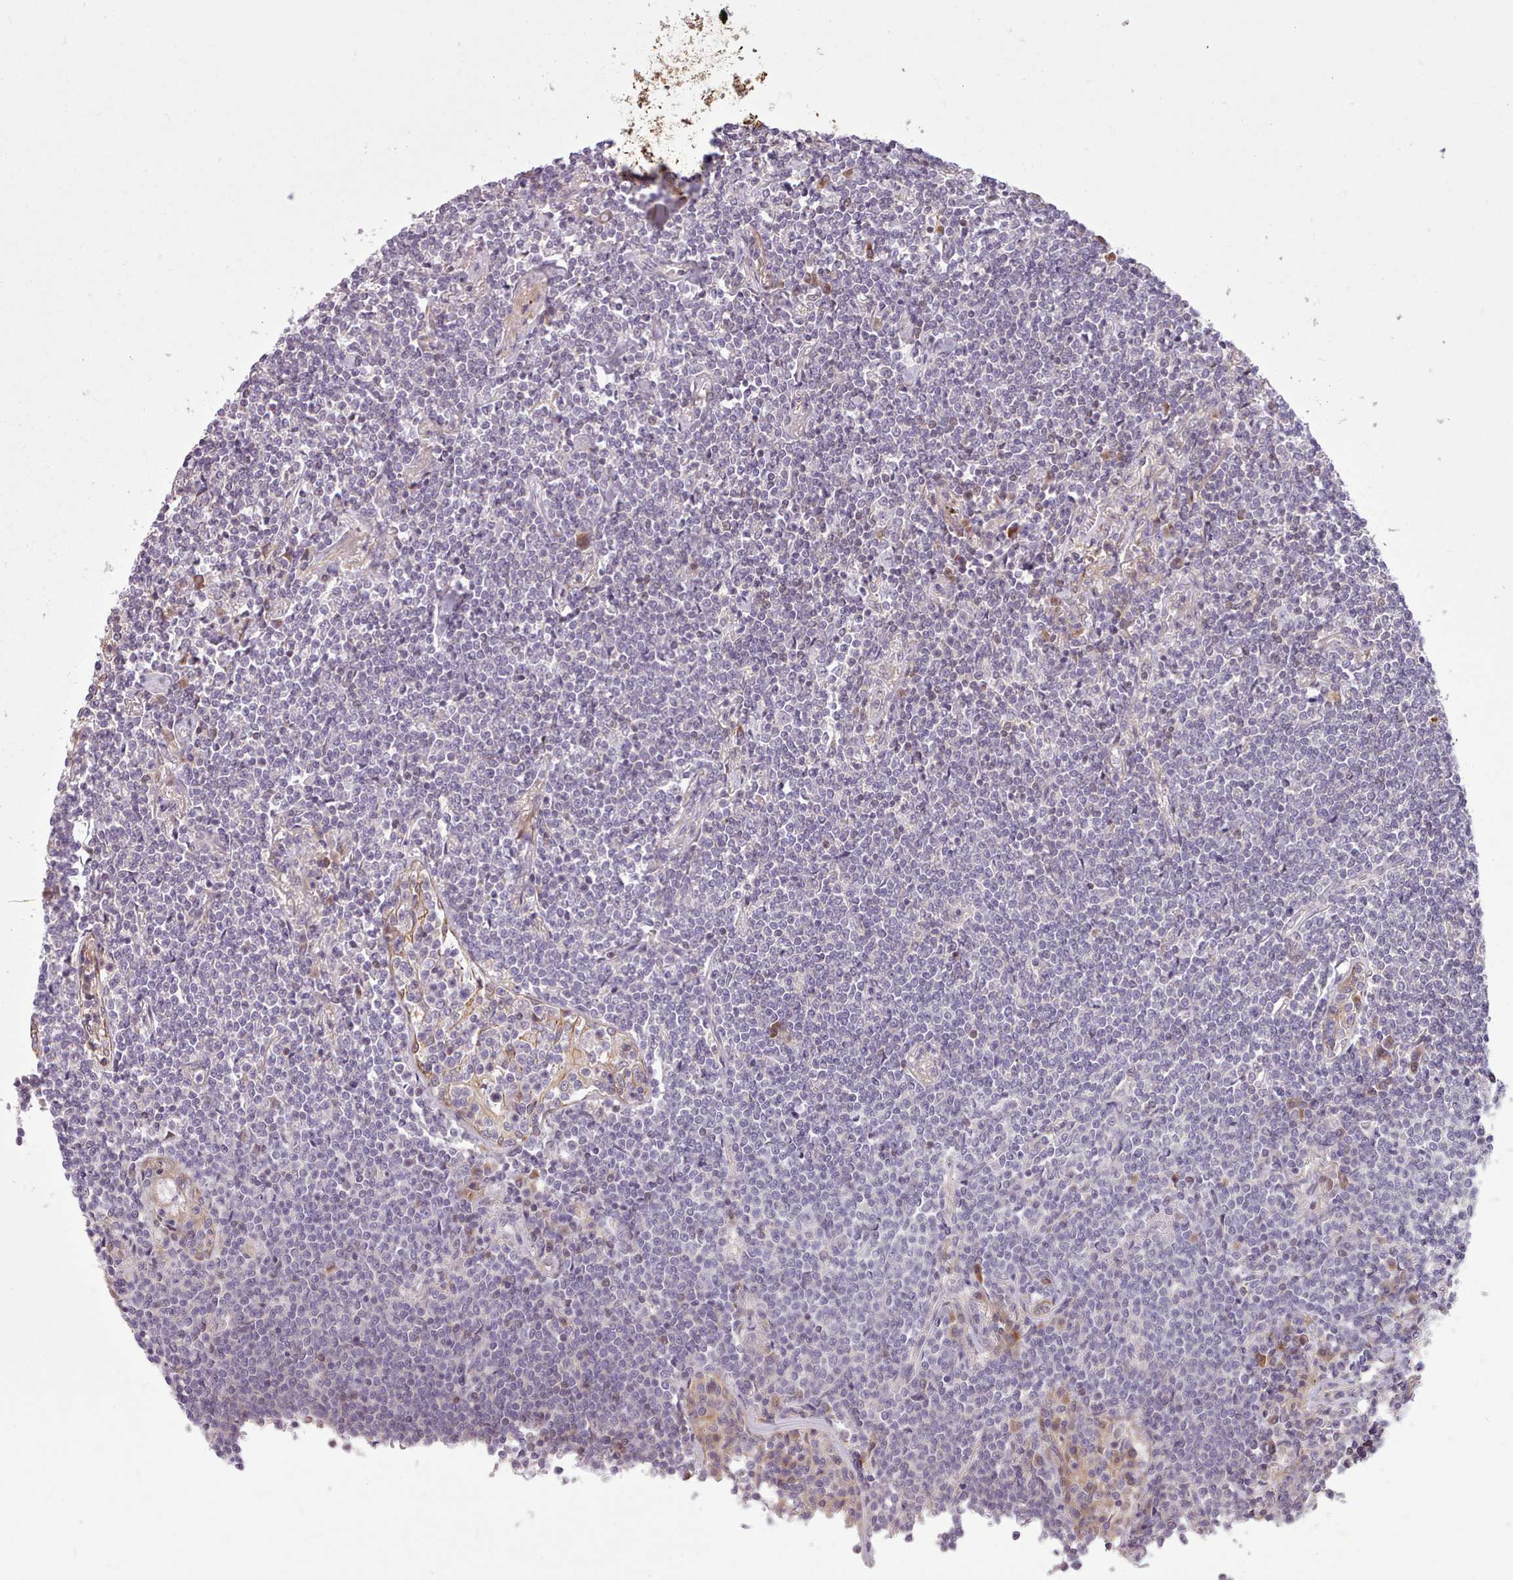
{"staining": {"intensity": "negative", "quantity": "none", "location": "none"}, "tissue": "lymphoma", "cell_type": "Tumor cells", "image_type": "cancer", "snomed": [{"axis": "morphology", "description": "Malignant lymphoma, non-Hodgkin's type, Low grade"}, {"axis": "topography", "description": "Lung"}], "caption": "Lymphoma stained for a protein using IHC demonstrates no positivity tumor cells.", "gene": "NMRK1", "patient": {"sex": "female", "age": 71}}